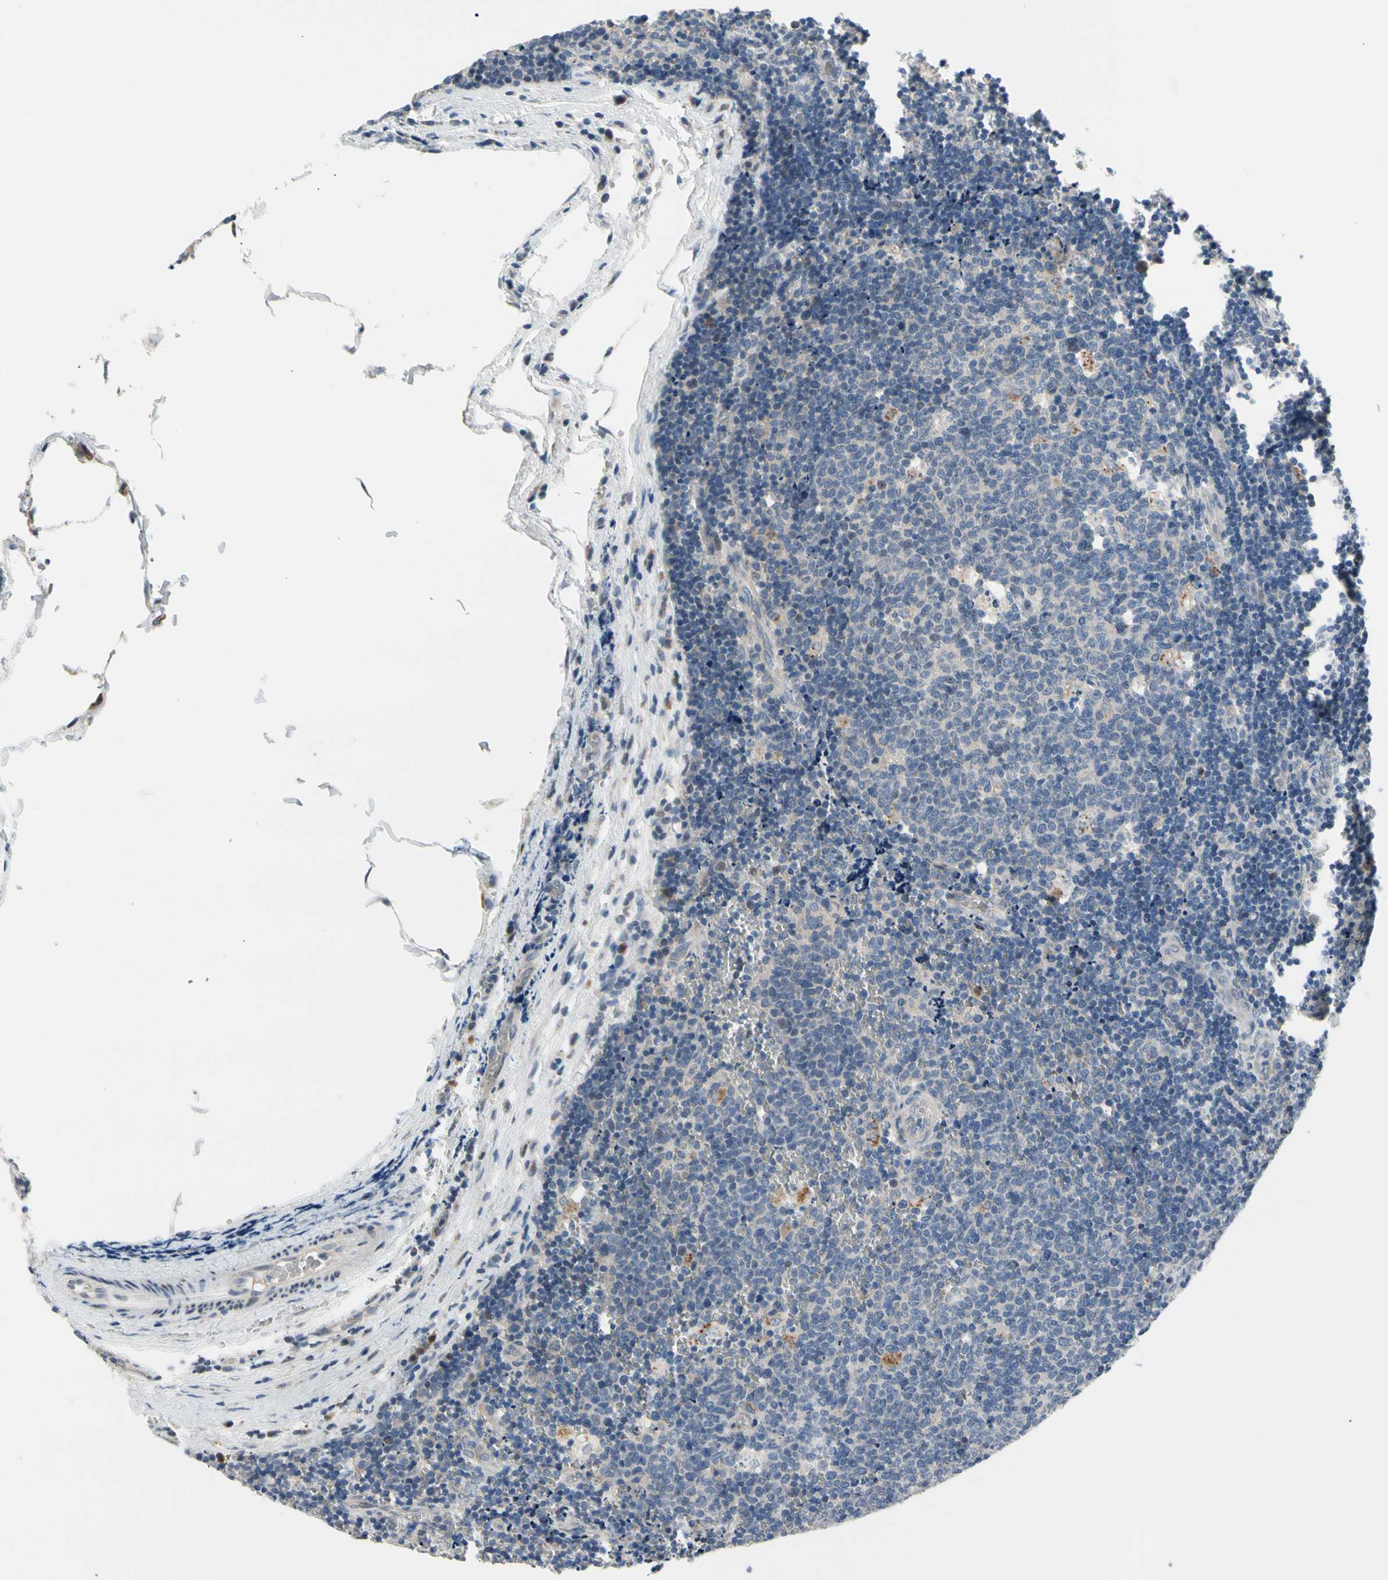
{"staining": {"intensity": "negative", "quantity": "none", "location": "none"}, "tissue": "lymph node", "cell_type": "Germinal center cells", "image_type": "normal", "snomed": [{"axis": "morphology", "description": "Normal tissue, NOS"}, {"axis": "topography", "description": "Lymph node"}, {"axis": "topography", "description": "Salivary gland"}], "caption": "High power microscopy photomicrograph of an IHC histopathology image of benign lymph node, revealing no significant expression in germinal center cells.", "gene": "NFASC", "patient": {"sex": "male", "age": 8}}